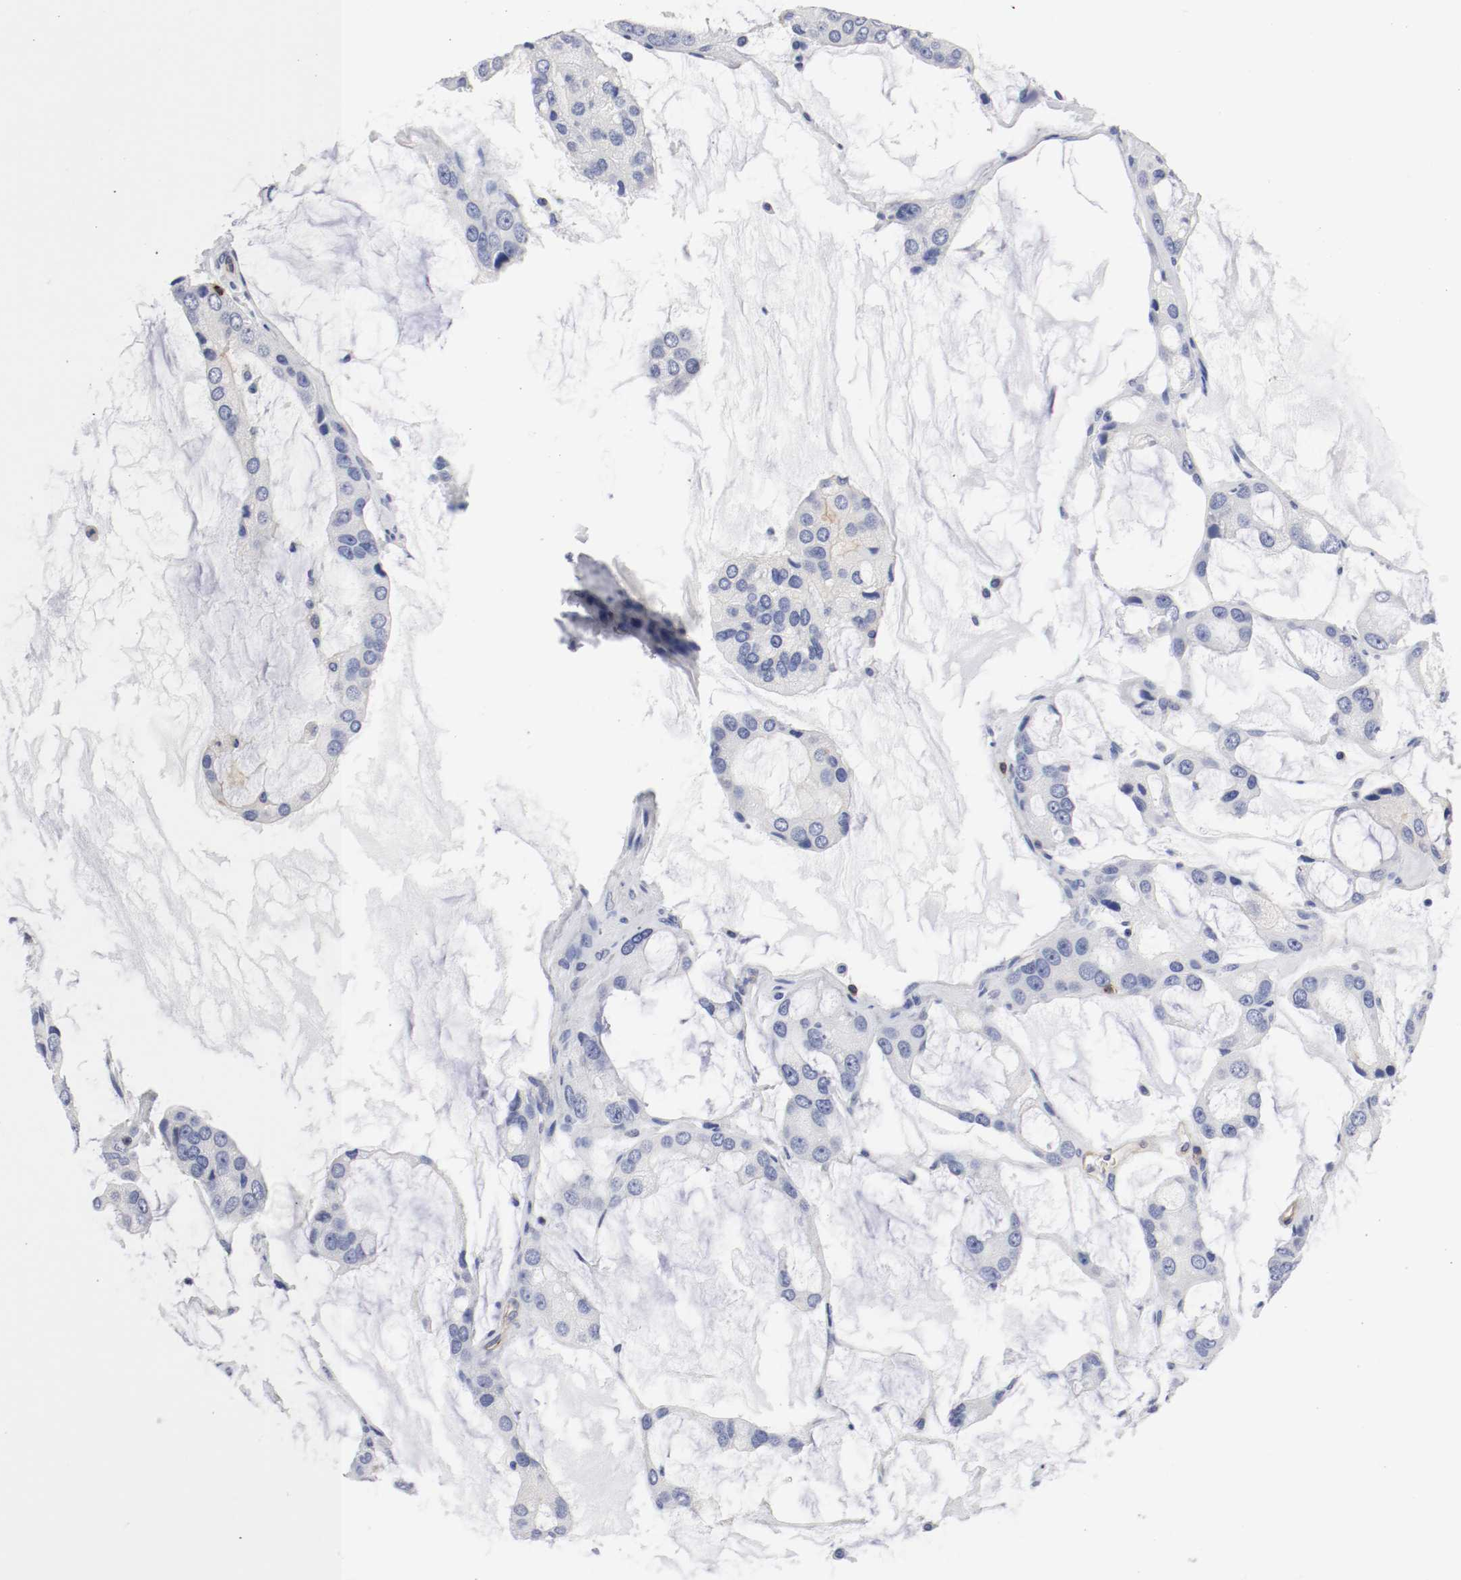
{"staining": {"intensity": "negative", "quantity": "none", "location": "none"}, "tissue": "prostate cancer", "cell_type": "Tumor cells", "image_type": "cancer", "snomed": [{"axis": "morphology", "description": "Adenocarcinoma, High grade"}, {"axis": "topography", "description": "Prostate"}], "caption": "High-grade adenocarcinoma (prostate) stained for a protein using immunohistochemistry exhibits no staining tumor cells.", "gene": "IFITM1", "patient": {"sex": "male", "age": 67}}